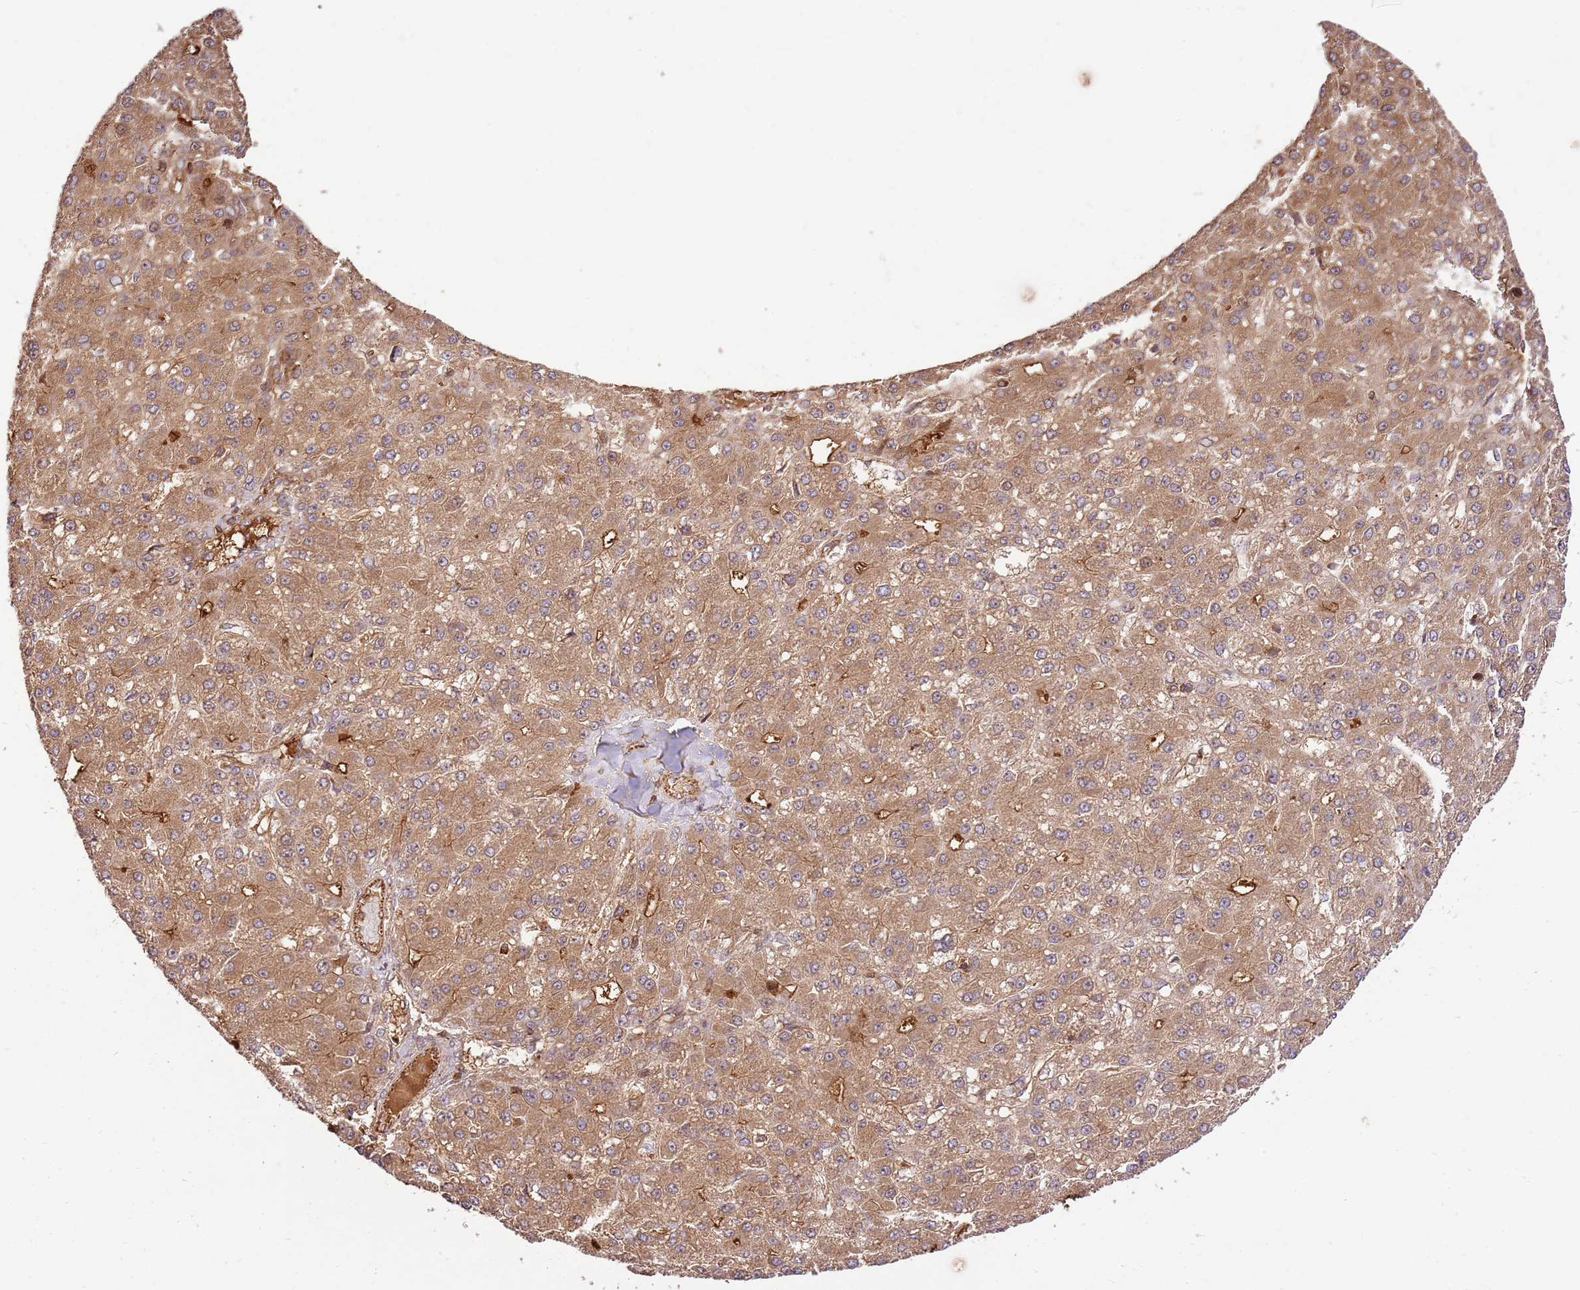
{"staining": {"intensity": "moderate", "quantity": ">75%", "location": "cytoplasmic/membranous"}, "tissue": "liver cancer", "cell_type": "Tumor cells", "image_type": "cancer", "snomed": [{"axis": "morphology", "description": "Carcinoma, Hepatocellular, NOS"}, {"axis": "topography", "description": "Liver"}], "caption": "DAB immunohistochemical staining of hepatocellular carcinoma (liver) demonstrates moderate cytoplasmic/membranous protein staining in approximately >75% of tumor cells. (Stains: DAB in brown, nuclei in blue, Microscopy: brightfield microscopy at high magnification).", "gene": "KATNAL2", "patient": {"sex": "male", "age": 67}}